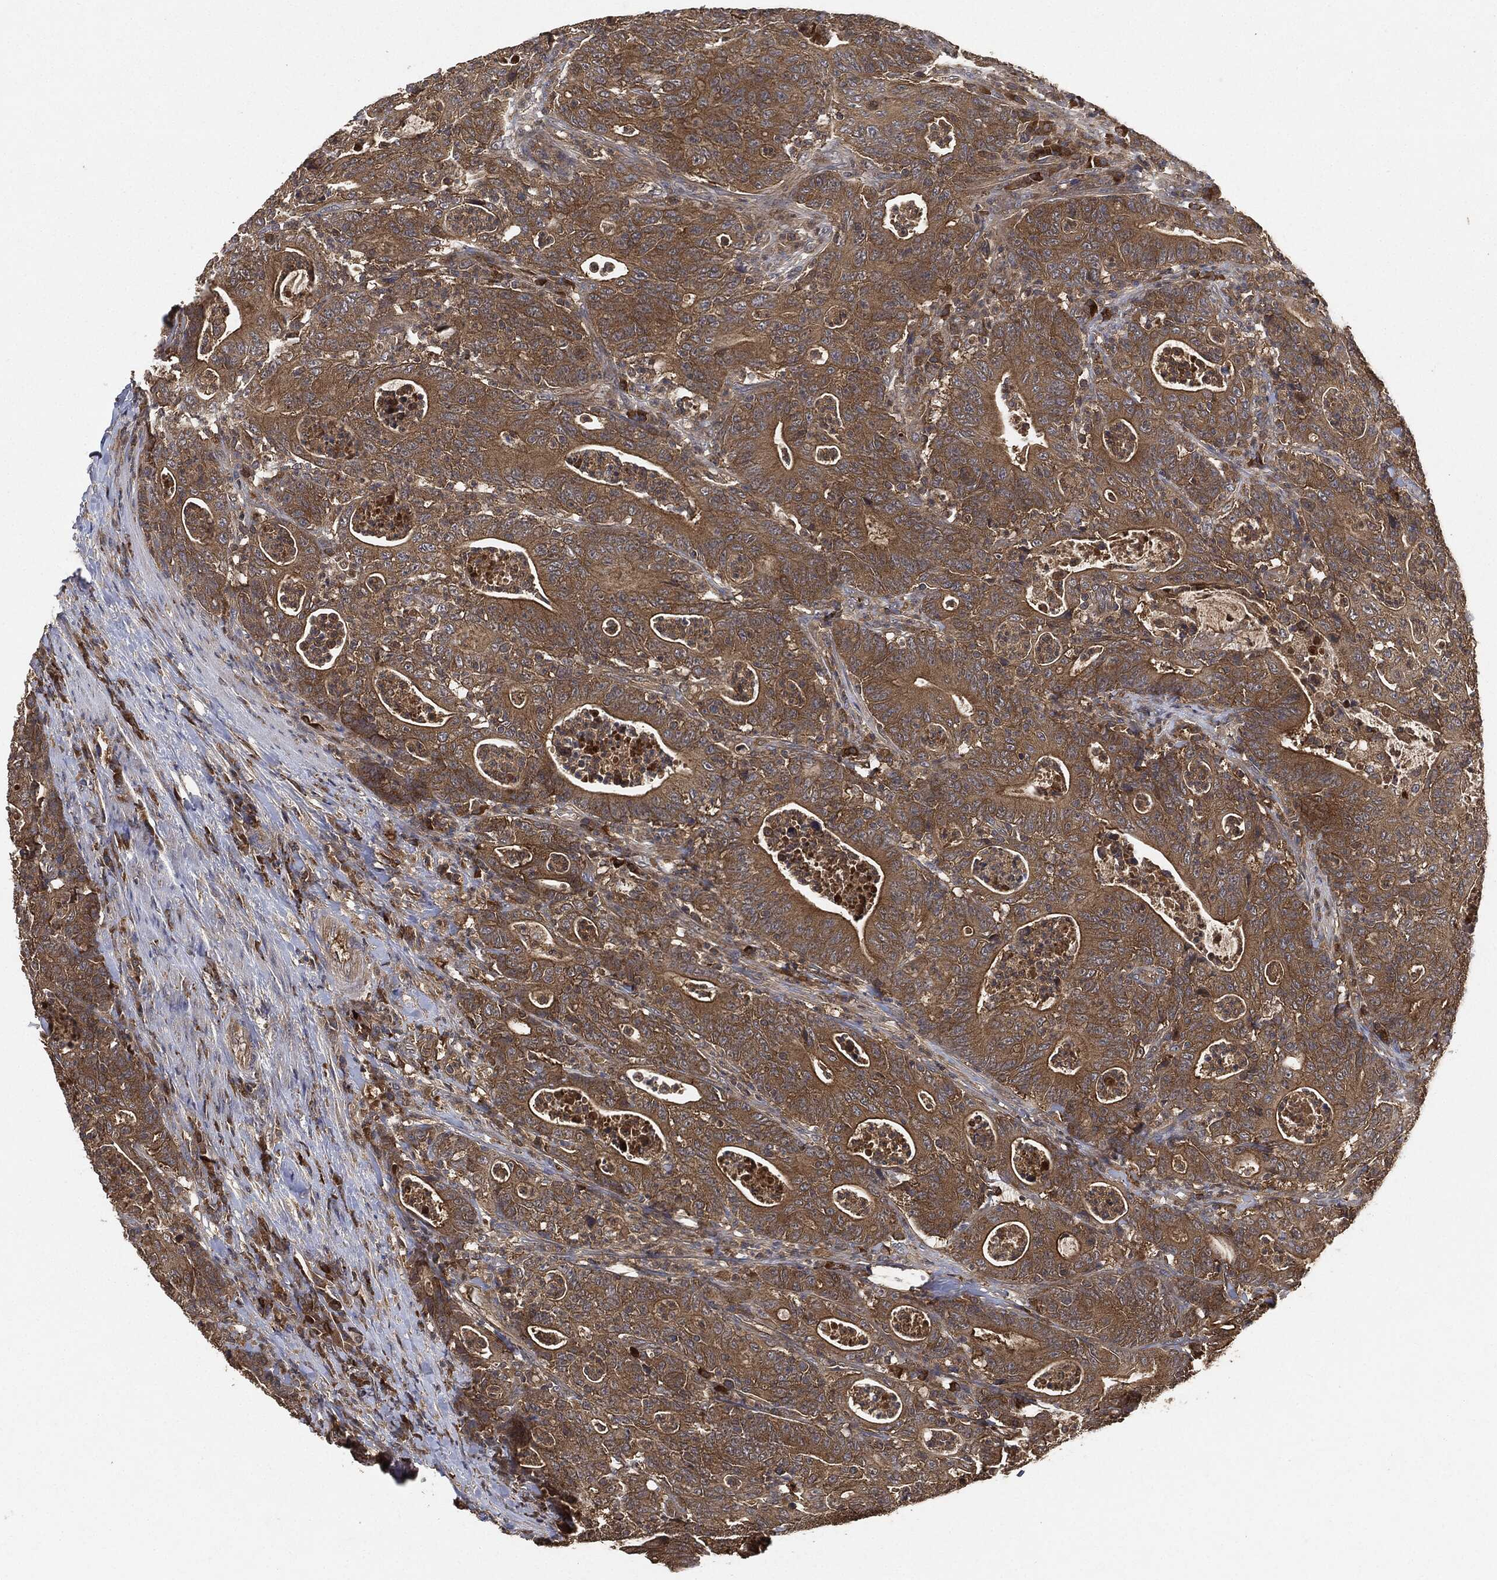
{"staining": {"intensity": "moderate", "quantity": ">75%", "location": "cytoplasmic/membranous"}, "tissue": "colorectal cancer", "cell_type": "Tumor cells", "image_type": "cancer", "snomed": [{"axis": "morphology", "description": "Adenocarcinoma, NOS"}, {"axis": "topography", "description": "Colon"}], "caption": "Immunohistochemical staining of colorectal adenocarcinoma shows medium levels of moderate cytoplasmic/membranous protein positivity in about >75% of tumor cells.", "gene": "BRAF", "patient": {"sex": "male", "age": 70}}